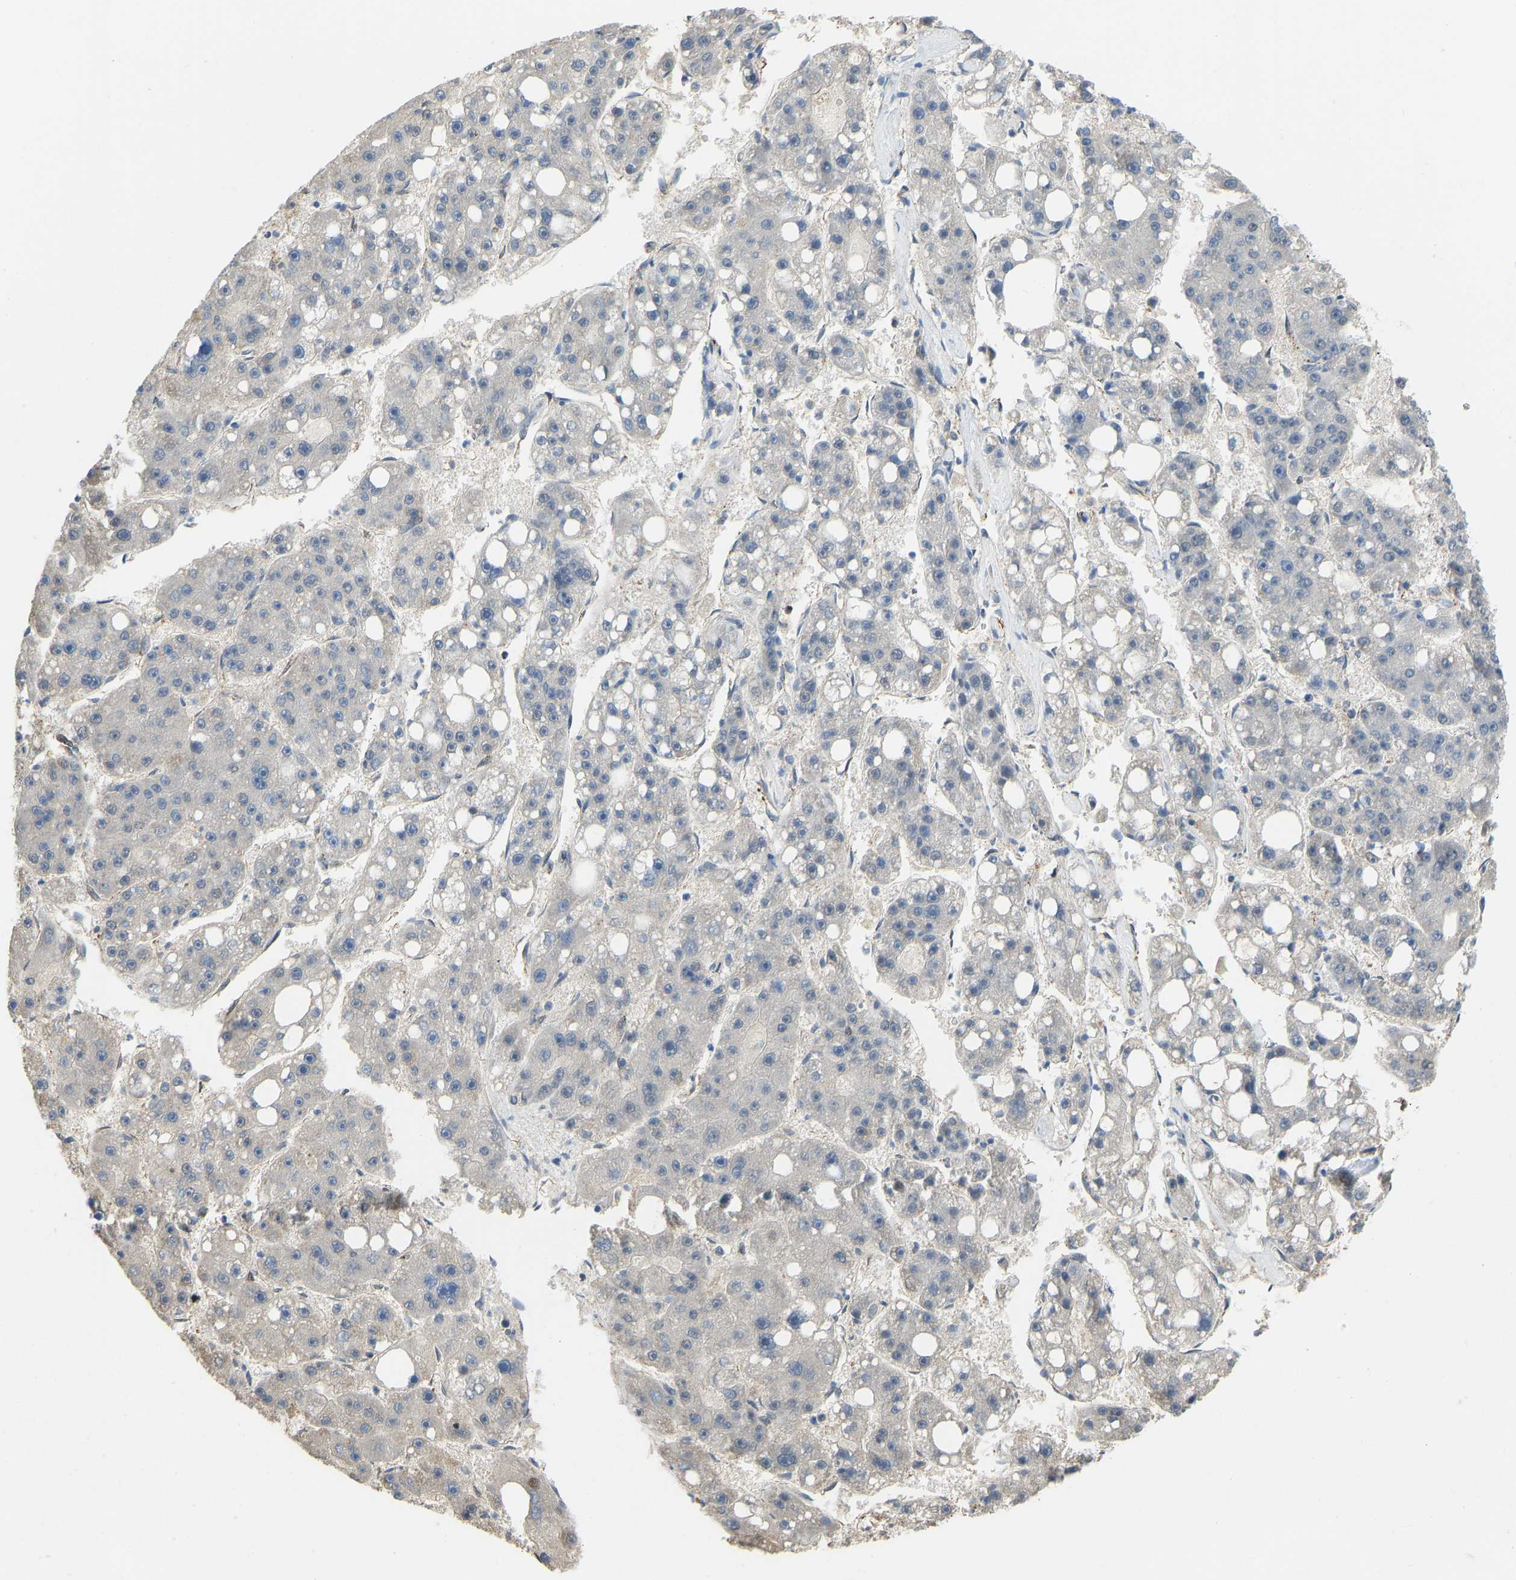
{"staining": {"intensity": "weak", "quantity": "<25%", "location": "nuclear"}, "tissue": "liver cancer", "cell_type": "Tumor cells", "image_type": "cancer", "snomed": [{"axis": "morphology", "description": "Carcinoma, Hepatocellular, NOS"}, {"axis": "topography", "description": "Liver"}], "caption": "Photomicrograph shows no significant protein staining in tumor cells of liver cancer. (Brightfield microscopy of DAB immunohistochemistry at high magnification).", "gene": "ZSCAN20", "patient": {"sex": "female", "age": 61}}